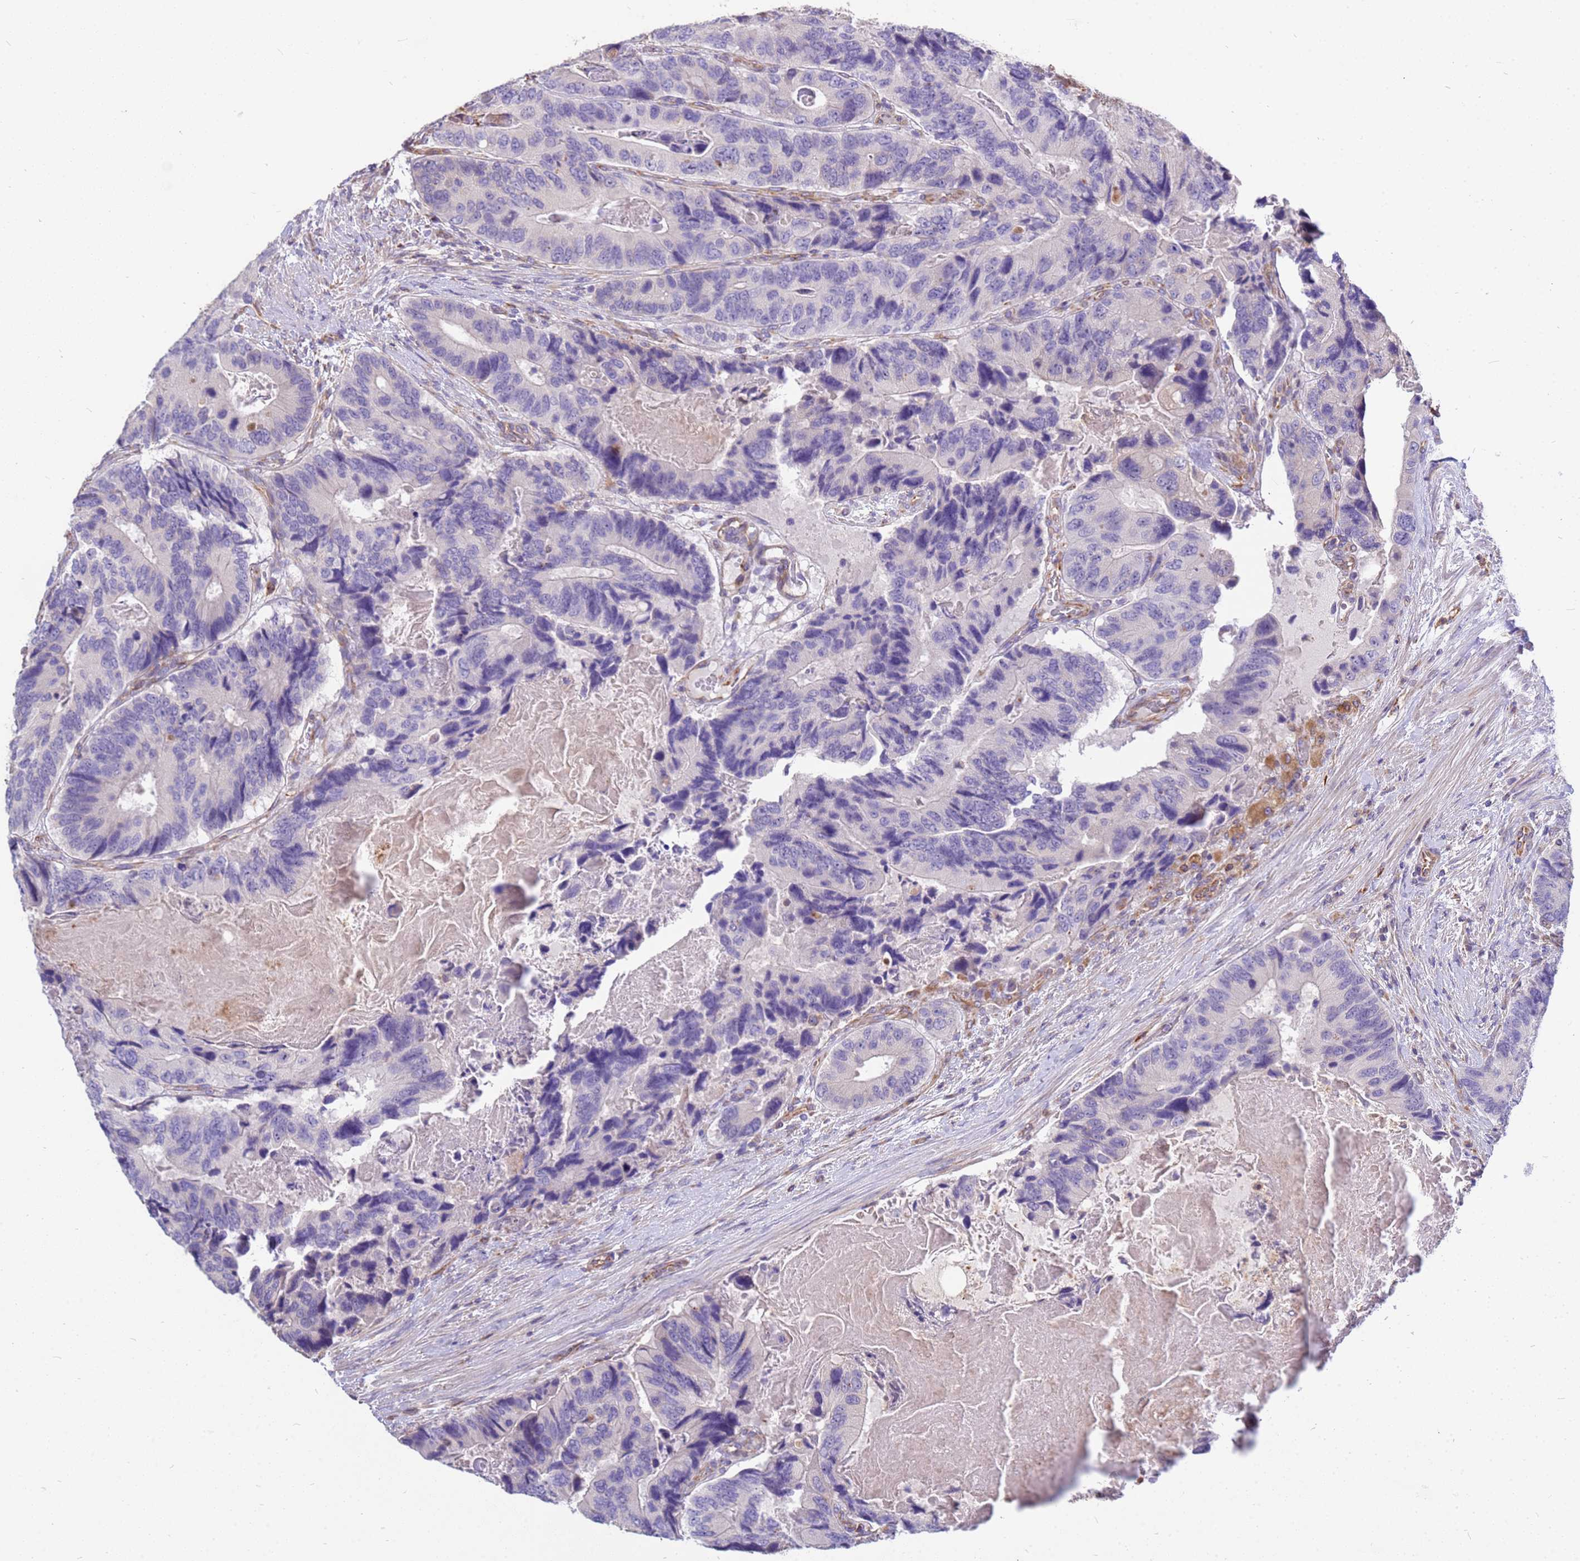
{"staining": {"intensity": "negative", "quantity": "none", "location": "none"}, "tissue": "colorectal cancer", "cell_type": "Tumor cells", "image_type": "cancer", "snomed": [{"axis": "morphology", "description": "Adenocarcinoma, NOS"}, {"axis": "topography", "description": "Colon"}], "caption": "This is an IHC image of colorectal adenocarcinoma. There is no expression in tumor cells.", "gene": "TCEAL3", "patient": {"sex": "male", "age": 84}}